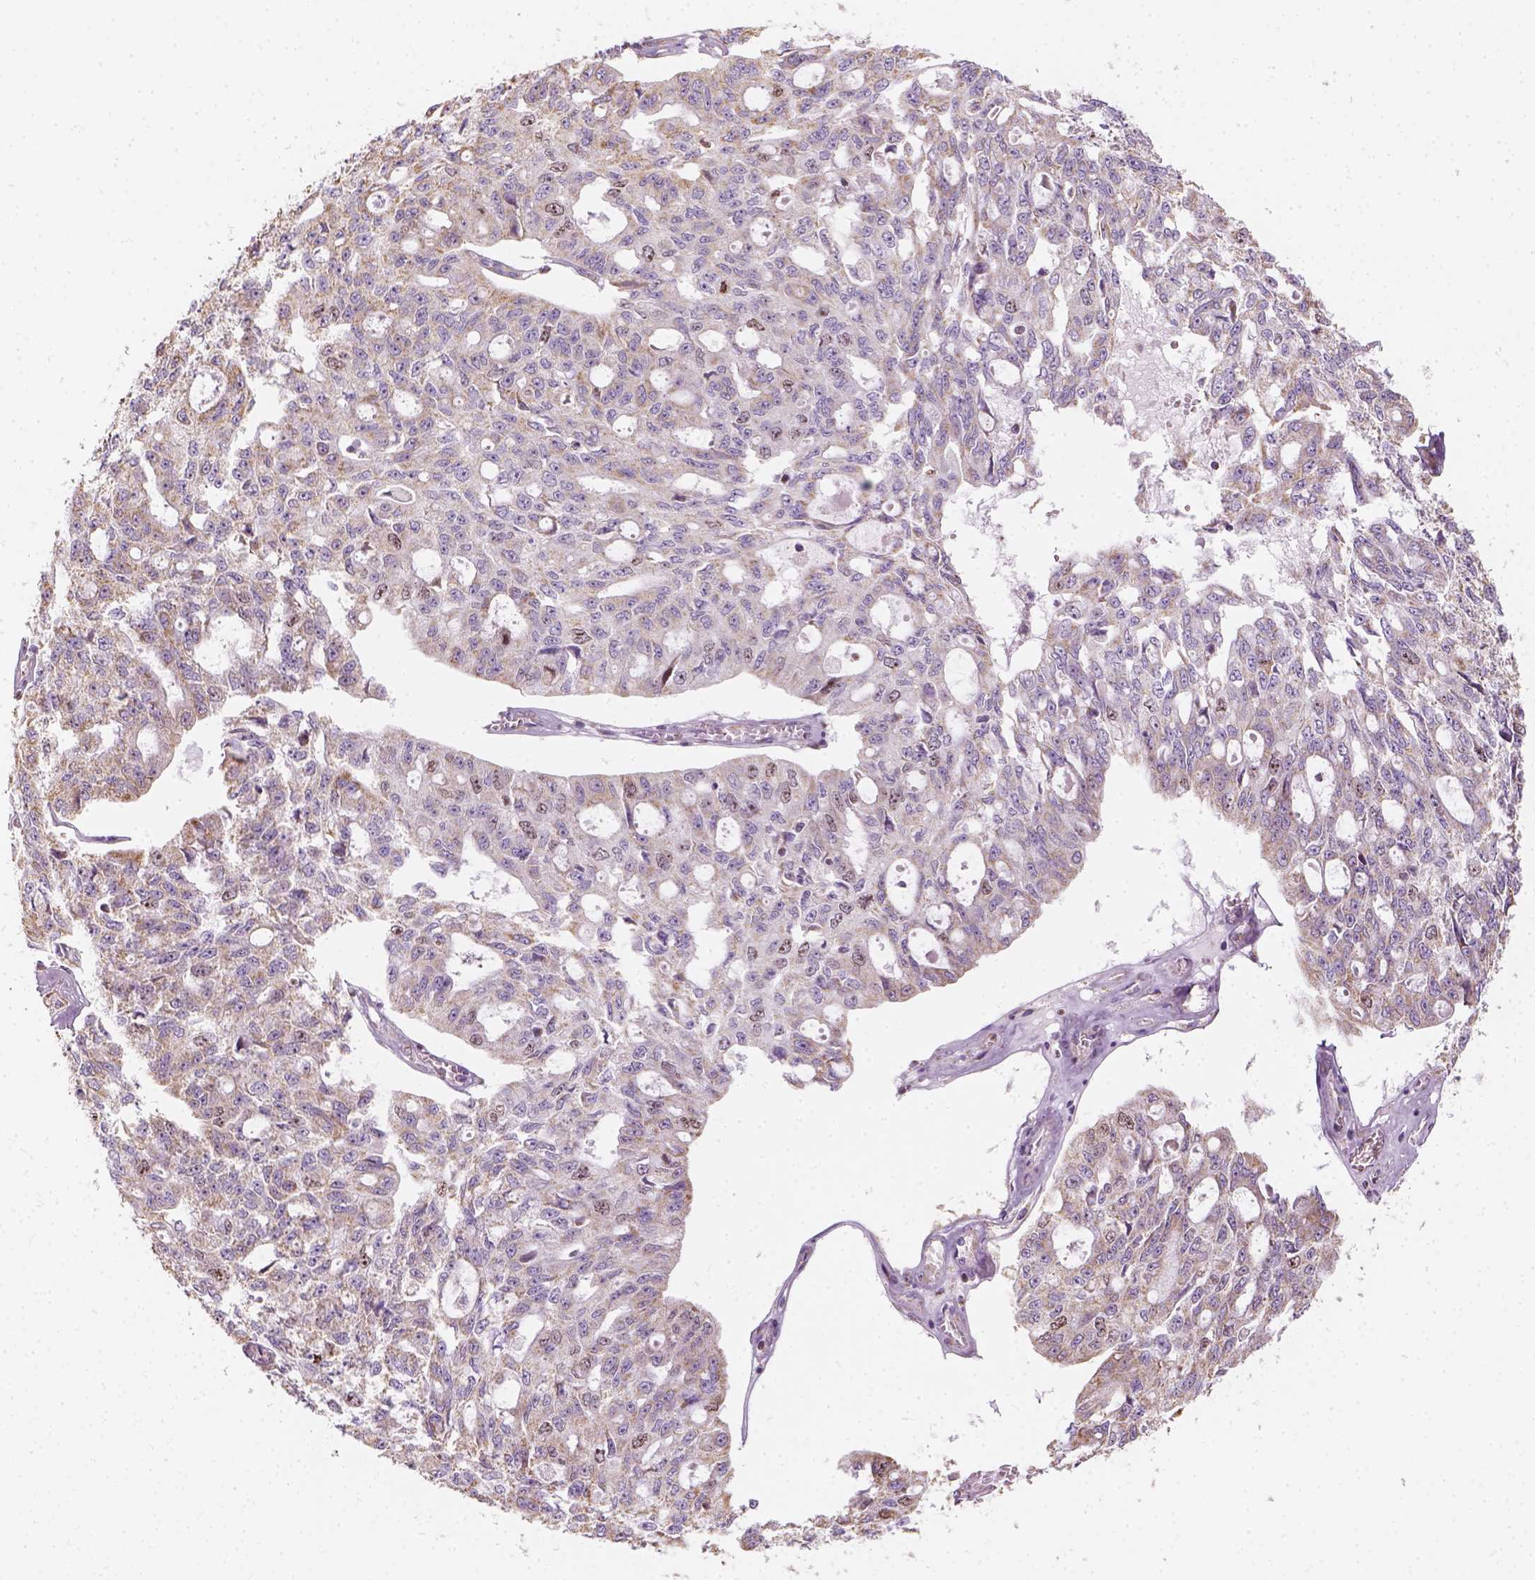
{"staining": {"intensity": "moderate", "quantity": "25%-75%", "location": "cytoplasmic/membranous"}, "tissue": "ovarian cancer", "cell_type": "Tumor cells", "image_type": "cancer", "snomed": [{"axis": "morphology", "description": "Carcinoma, endometroid"}, {"axis": "topography", "description": "Ovary"}], "caption": "A histopathology image of human endometroid carcinoma (ovarian) stained for a protein displays moderate cytoplasmic/membranous brown staining in tumor cells. (DAB (3,3'-diaminobenzidine) IHC, brown staining for protein, blue staining for nuclei).", "gene": "LCA5", "patient": {"sex": "female", "age": 65}}